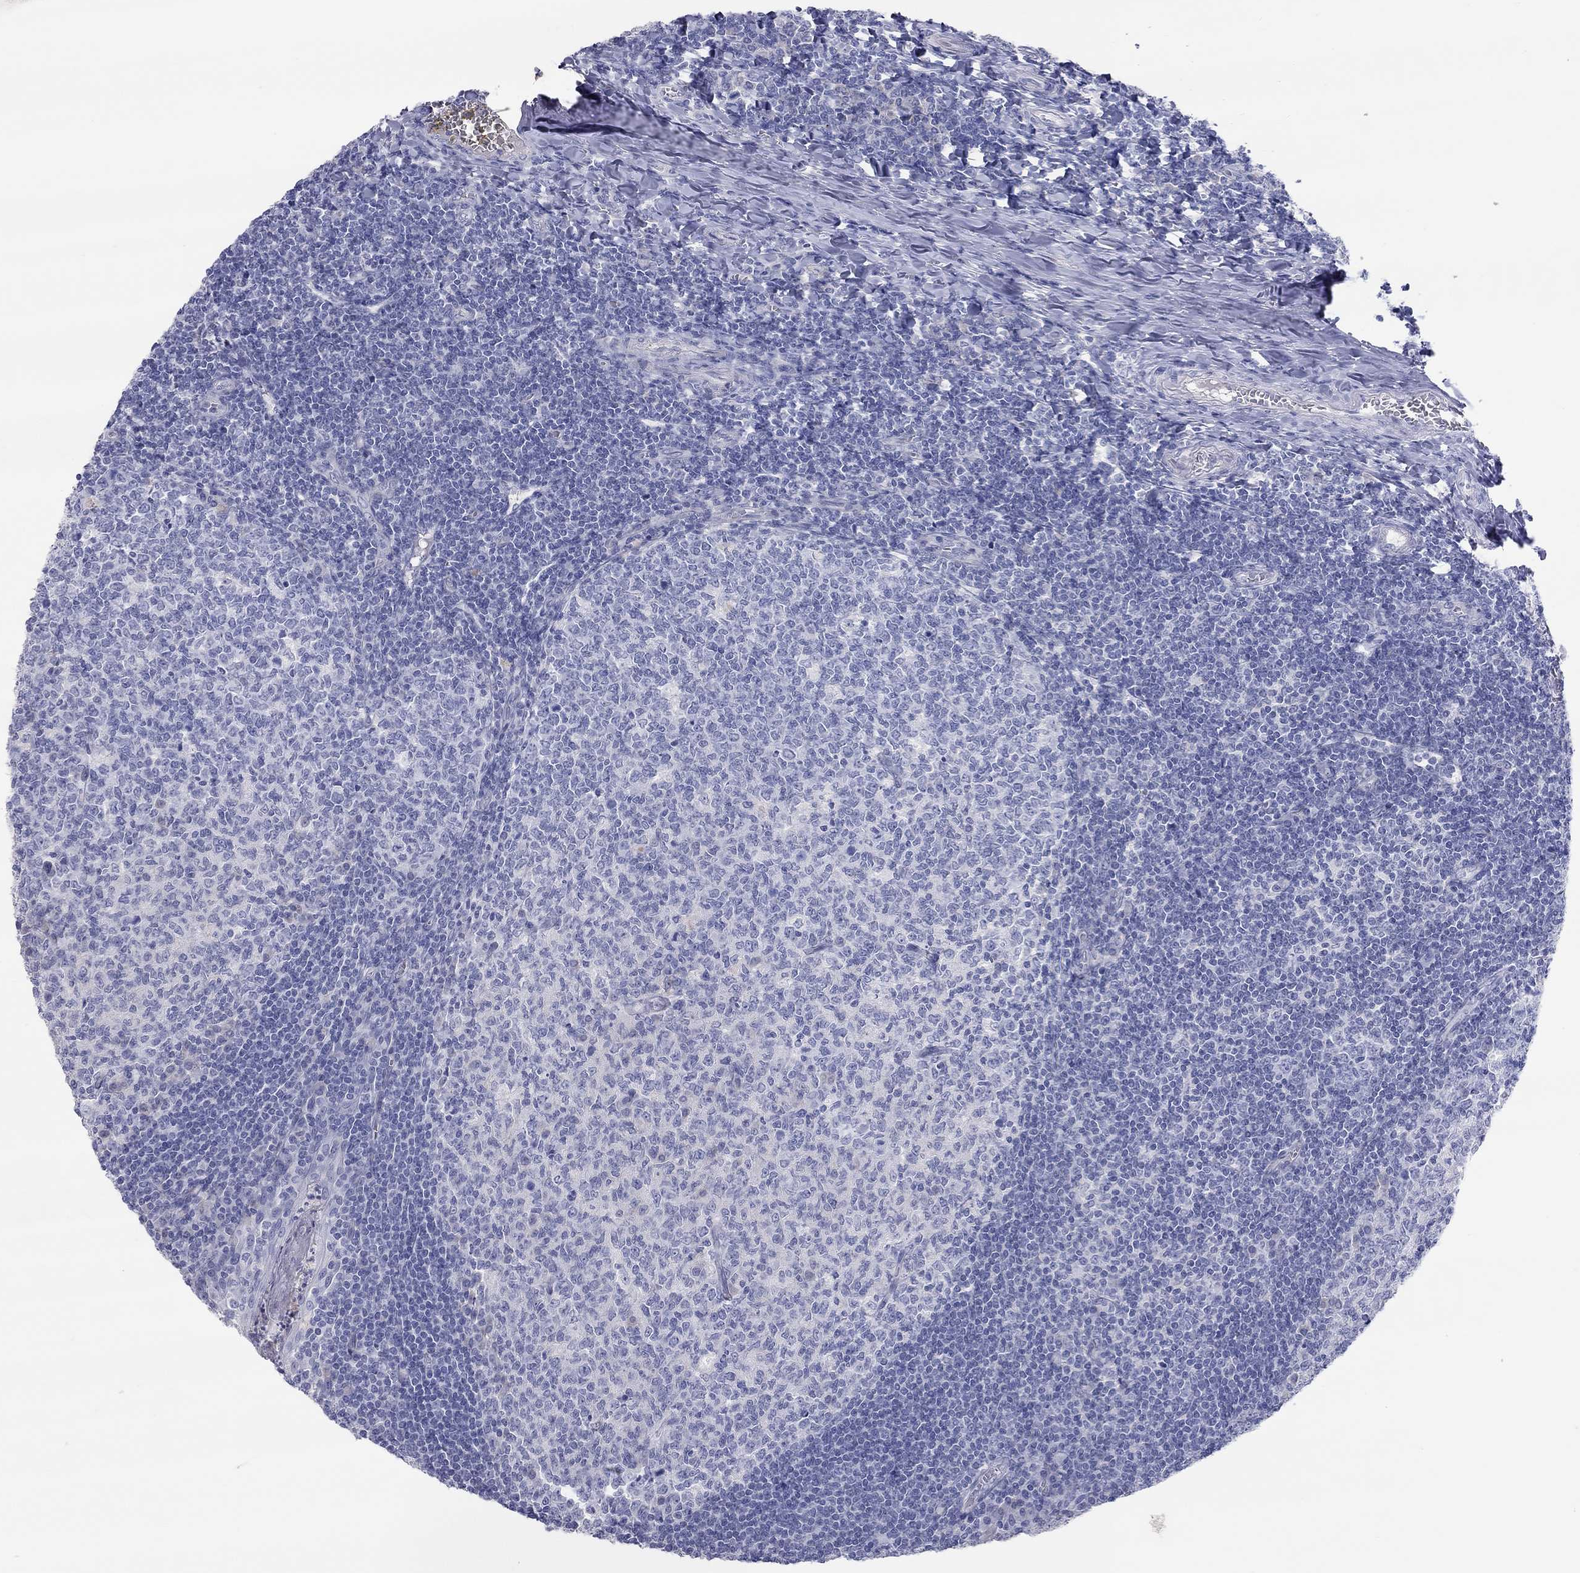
{"staining": {"intensity": "negative", "quantity": "none", "location": "none"}, "tissue": "tonsil", "cell_type": "Germinal center cells", "image_type": "normal", "snomed": [{"axis": "morphology", "description": "Normal tissue, NOS"}, {"axis": "topography", "description": "Tonsil"}], "caption": "Photomicrograph shows no protein staining in germinal center cells of normal tonsil.", "gene": "ST7L", "patient": {"sex": "female", "age": 13}}